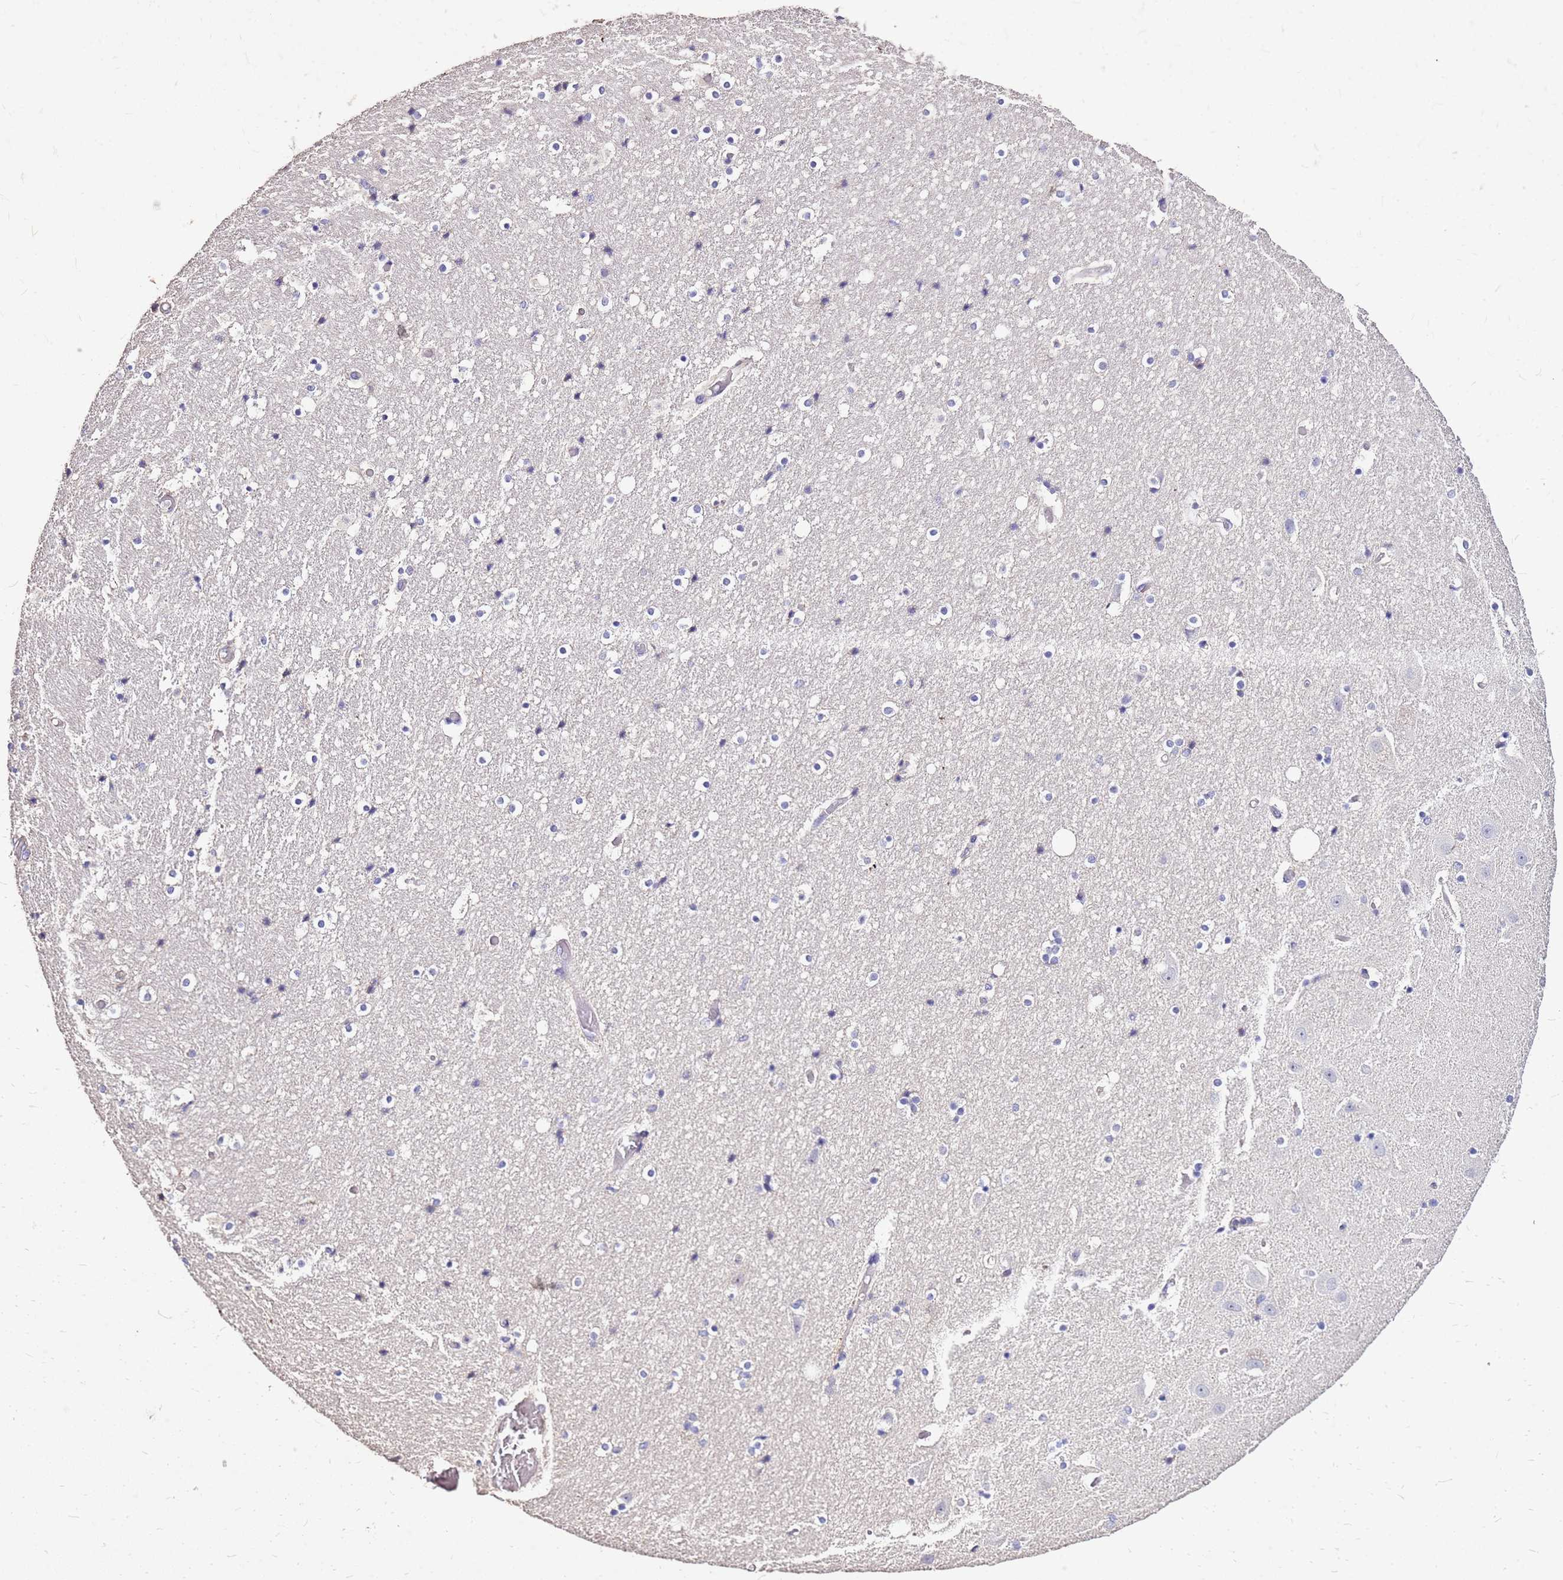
{"staining": {"intensity": "negative", "quantity": "none", "location": "none"}, "tissue": "hippocampus", "cell_type": "Glial cells", "image_type": "normal", "snomed": [{"axis": "morphology", "description": "Normal tissue, NOS"}, {"axis": "topography", "description": "Hippocampus"}], "caption": "Immunohistochemistry of unremarkable human hippocampus reveals no expression in glial cells.", "gene": "EXD3", "patient": {"sex": "female", "age": 52}}